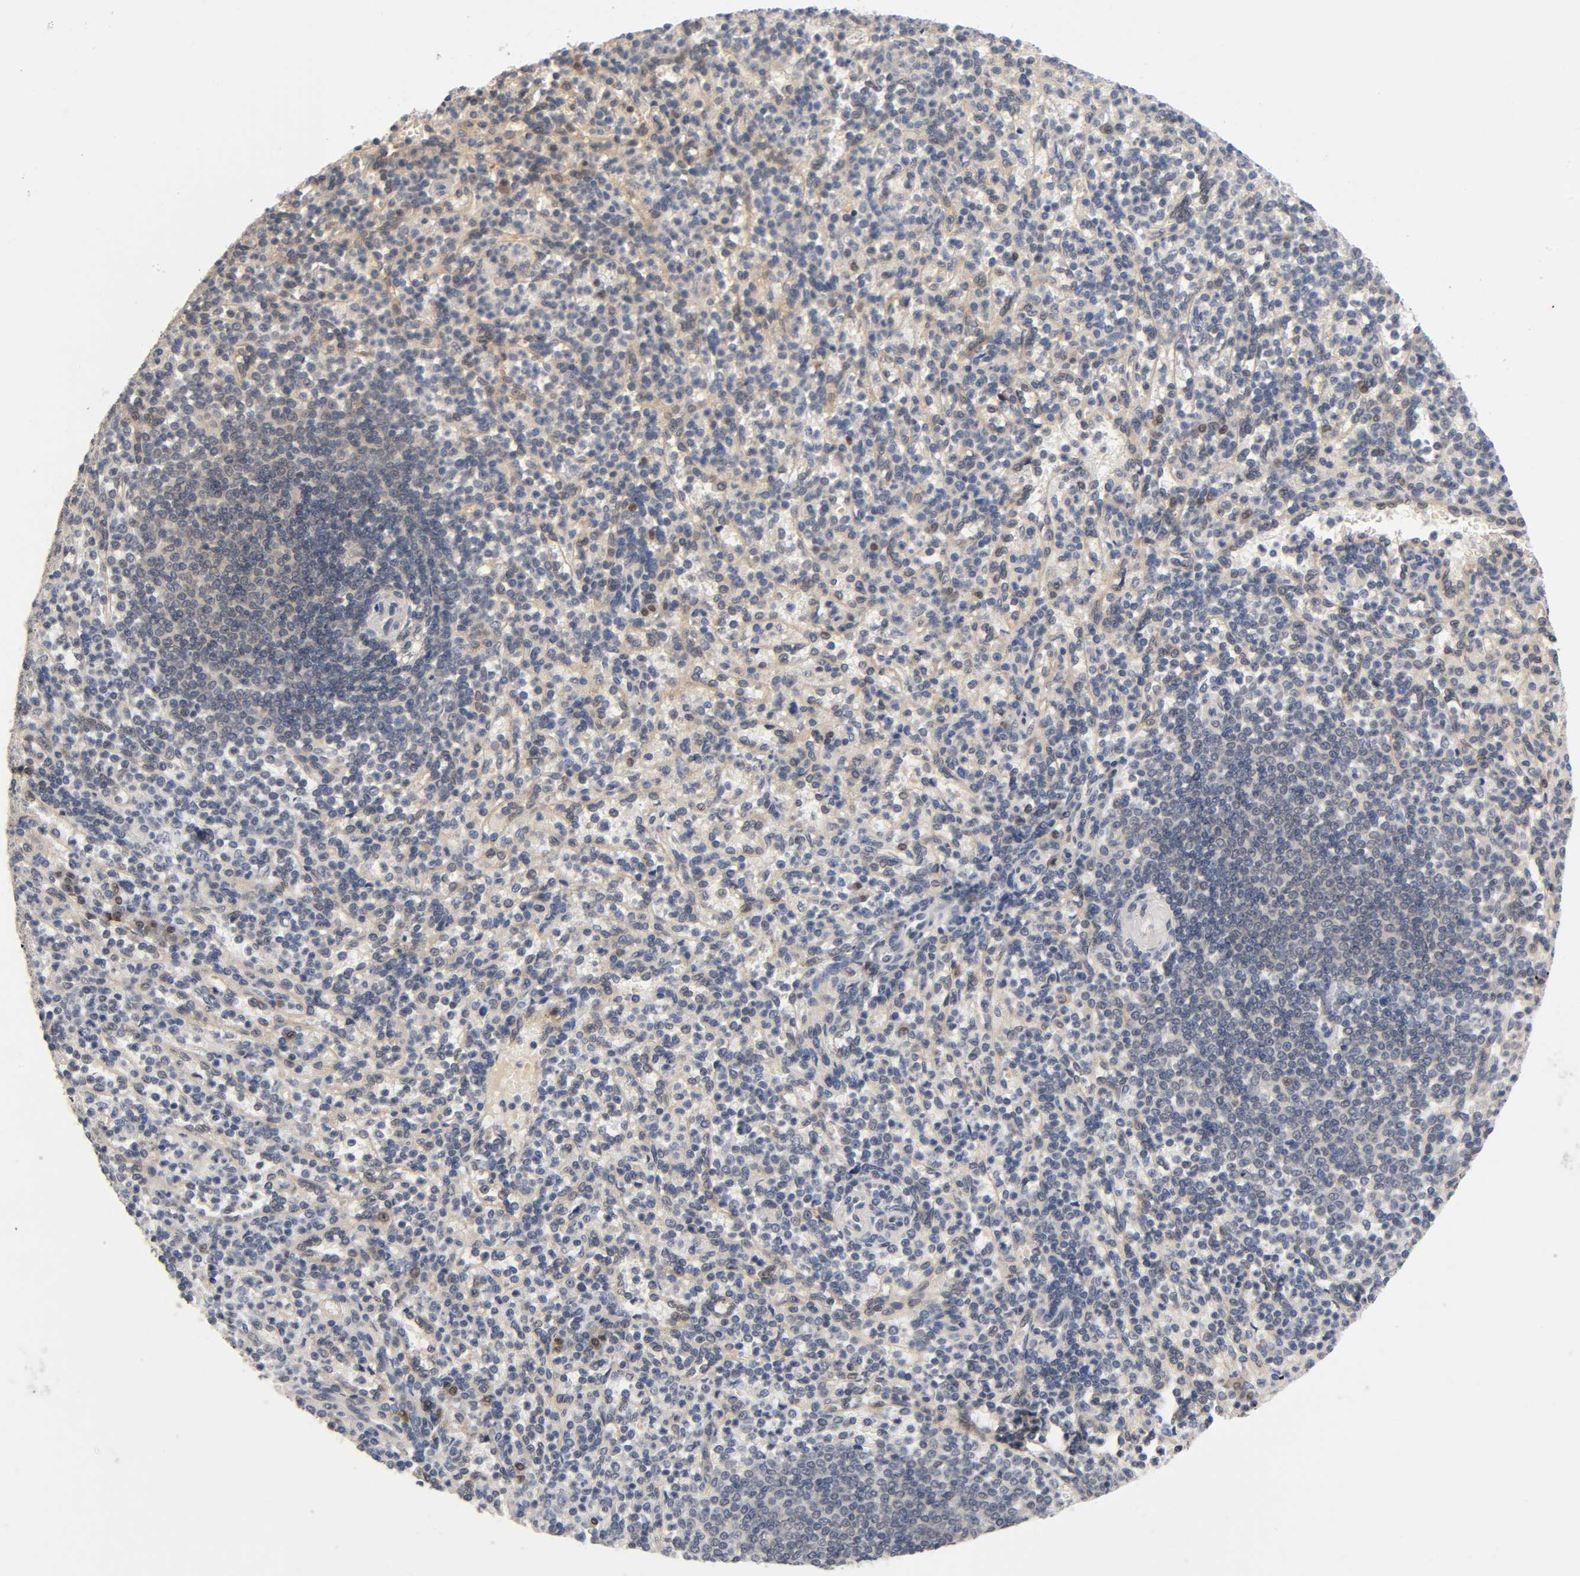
{"staining": {"intensity": "moderate", "quantity": "25%-75%", "location": "cytoplasmic/membranous"}, "tissue": "spleen", "cell_type": "Cells in red pulp", "image_type": "normal", "snomed": [{"axis": "morphology", "description": "Normal tissue, NOS"}, {"axis": "topography", "description": "Spleen"}], "caption": "Spleen stained for a protein exhibits moderate cytoplasmic/membranous positivity in cells in red pulp. (IHC, brightfield microscopy, high magnification).", "gene": "PRKAB1", "patient": {"sex": "female", "age": 74}}